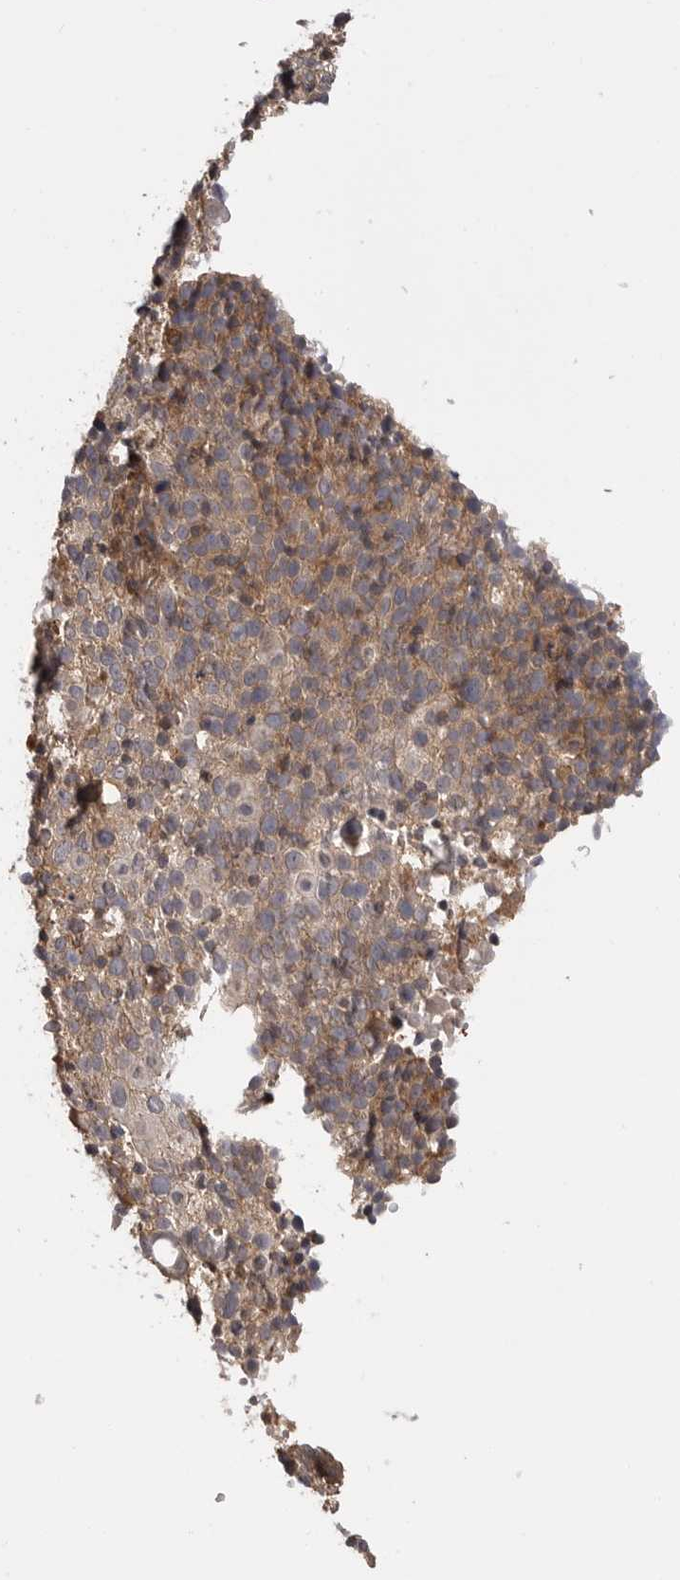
{"staining": {"intensity": "weak", "quantity": "25%-75%", "location": "cytoplasmic/membranous"}, "tissue": "cervical cancer", "cell_type": "Tumor cells", "image_type": "cancer", "snomed": [{"axis": "morphology", "description": "Squamous cell carcinoma, NOS"}, {"axis": "topography", "description": "Cervix"}], "caption": "Immunohistochemical staining of human cervical cancer (squamous cell carcinoma) exhibits low levels of weak cytoplasmic/membranous protein expression in about 25%-75% of tumor cells. (Brightfield microscopy of DAB IHC at high magnification).", "gene": "TRIM56", "patient": {"sex": "female", "age": 74}}